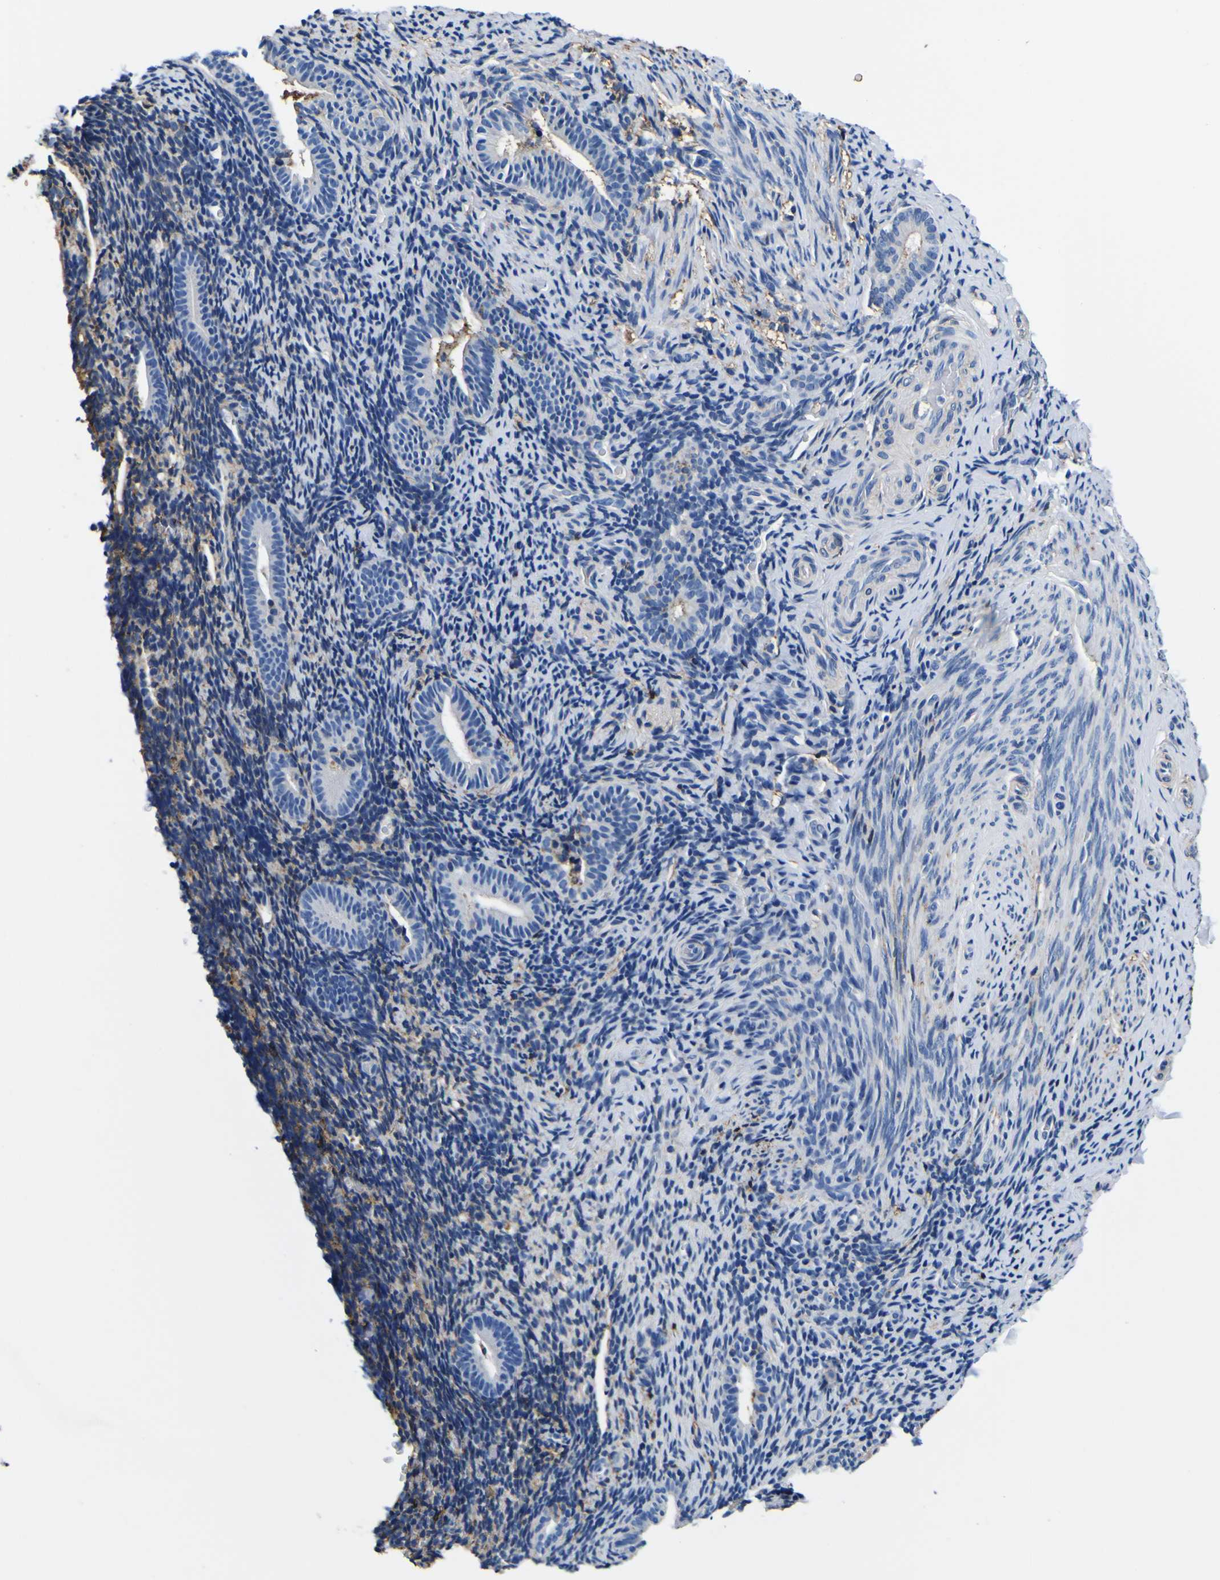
{"staining": {"intensity": "moderate", "quantity": "<25%", "location": "cytoplasmic/membranous"}, "tissue": "endometrium", "cell_type": "Cells in endometrial stroma", "image_type": "normal", "snomed": [{"axis": "morphology", "description": "Normal tissue, NOS"}, {"axis": "topography", "description": "Endometrium"}], "caption": "IHC of benign human endometrium reveals low levels of moderate cytoplasmic/membranous positivity in approximately <25% of cells in endometrial stroma. (Stains: DAB (3,3'-diaminobenzidine) in brown, nuclei in blue, Microscopy: brightfield microscopy at high magnification).", "gene": "PXDN", "patient": {"sex": "female", "age": 51}}